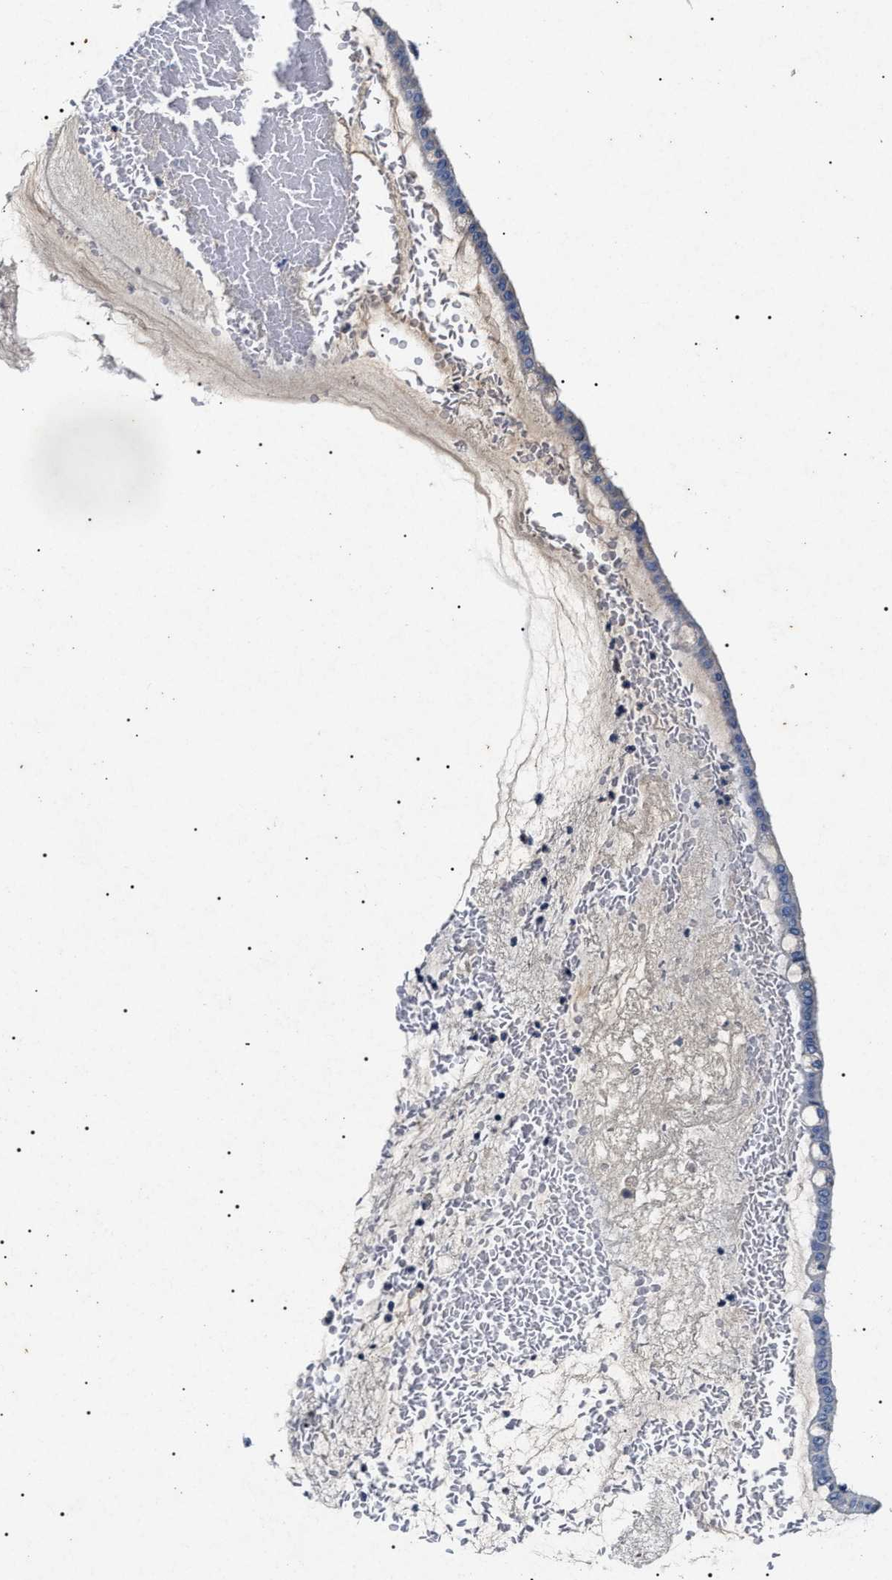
{"staining": {"intensity": "negative", "quantity": "none", "location": "none"}, "tissue": "ovarian cancer", "cell_type": "Tumor cells", "image_type": "cancer", "snomed": [{"axis": "morphology", "description": "Cystadenocarcinoma, mucinous, NOS"}, {"axis": "topography", "description": "Ovary"}], "caption": "DAB immunohistochemical staining of human ovarian cancer (mucinous cystadenocarcinoma) reveals no significant positivity in tumor cells.", "gene": "LRRC8E", "patient": {"sex": "female", "age": 73}}